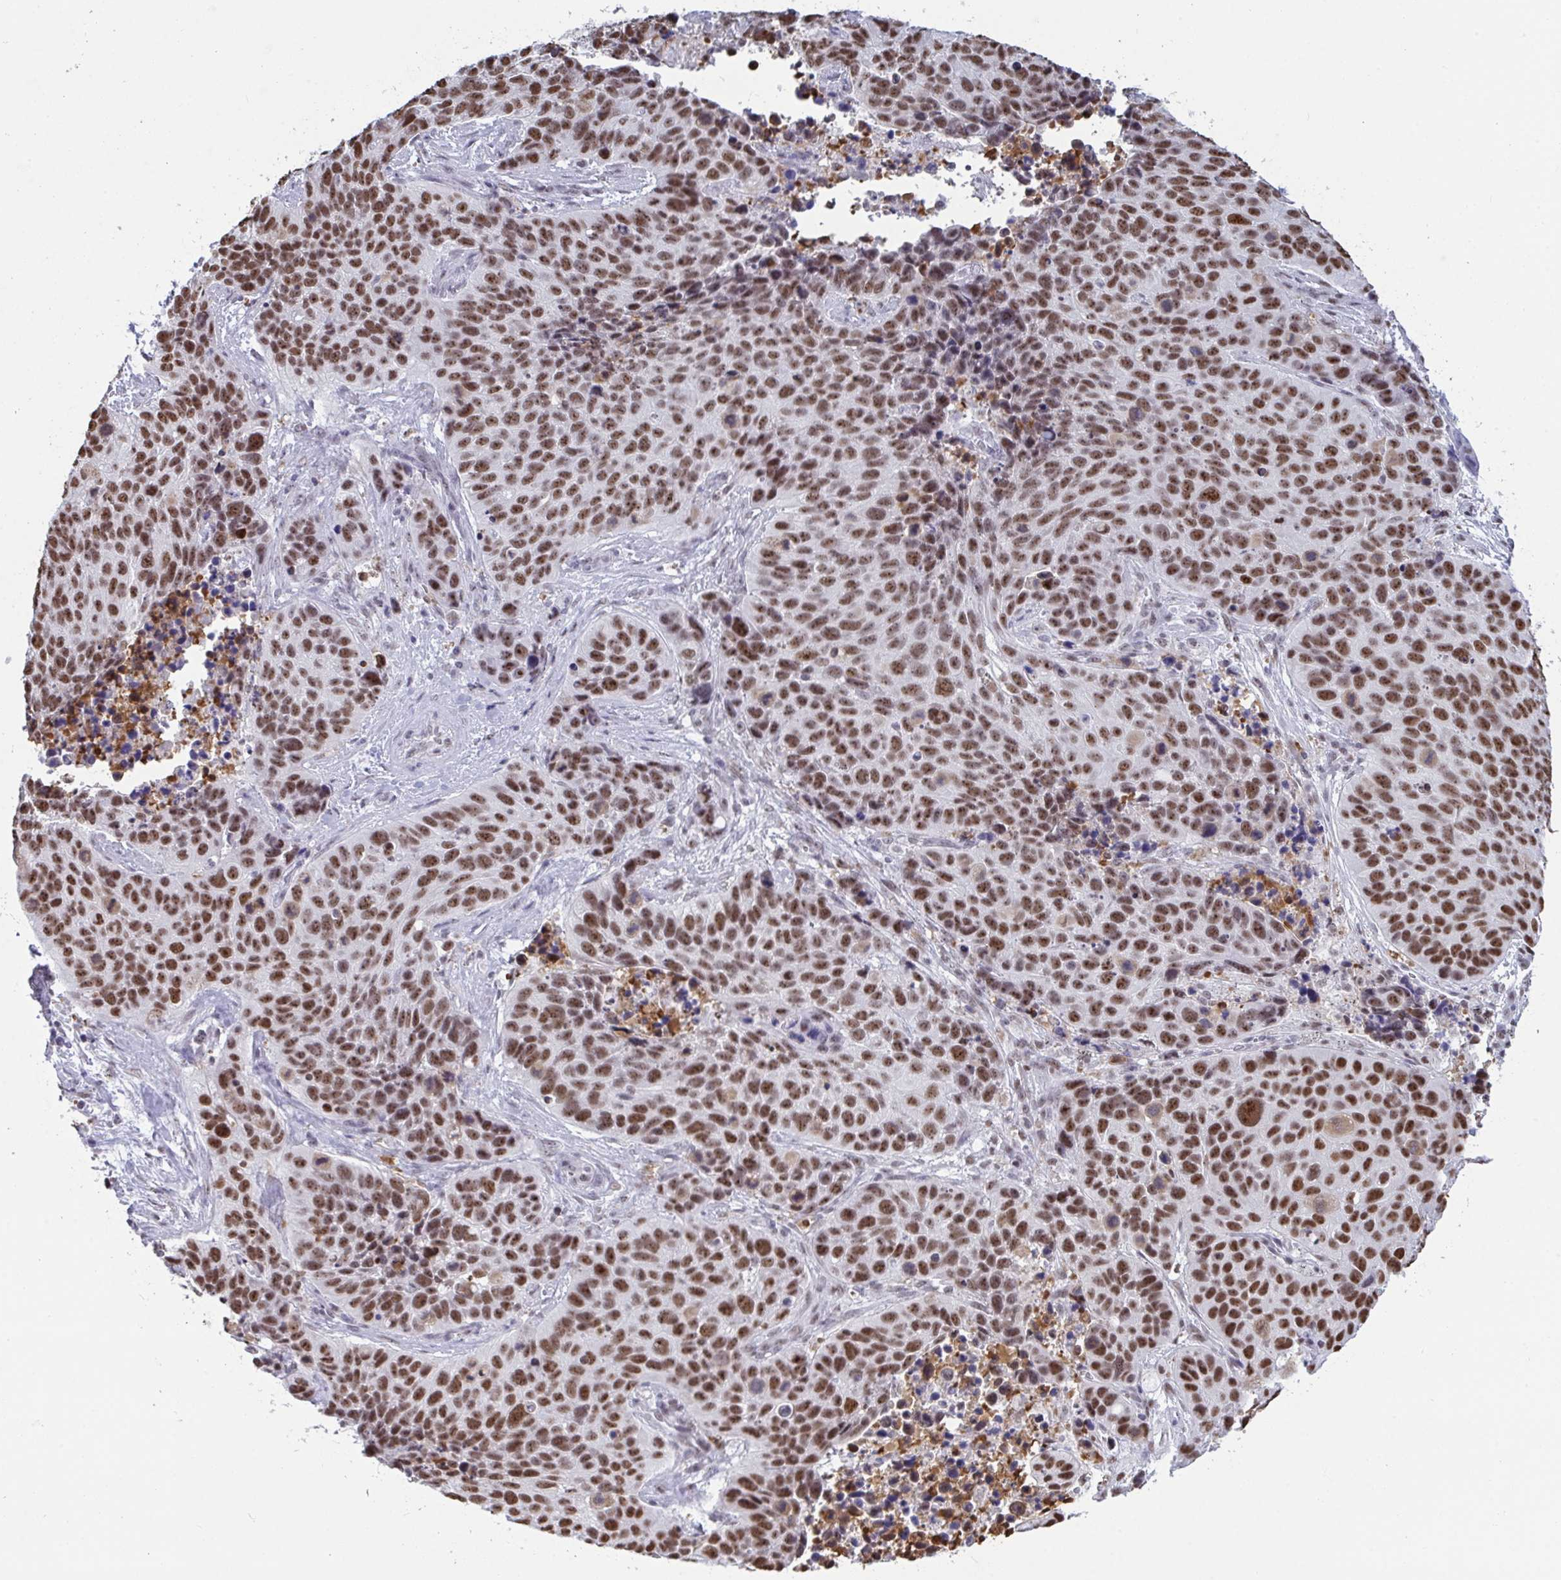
{"staining": {"intensity": "moderate", "quantity": ">75%", "location": "nuclear"}, "tissue": "lung cancer", "cell_type": "Tumor cells", "image_type": "cancer", "snomed": [{"axis": "morphology", "description": "Squamous cell carcinoma, NOS"}, {"axis": "topography", "description": "Lung"}], "caption": "Immunohistochemical staining of lung squamous cell carcinoma demonstrates moderate nuclear protein expression in about >75% of tumor cells.", "gene": "SUPT16H", "patient": {"sex": "male", "age": 62}}